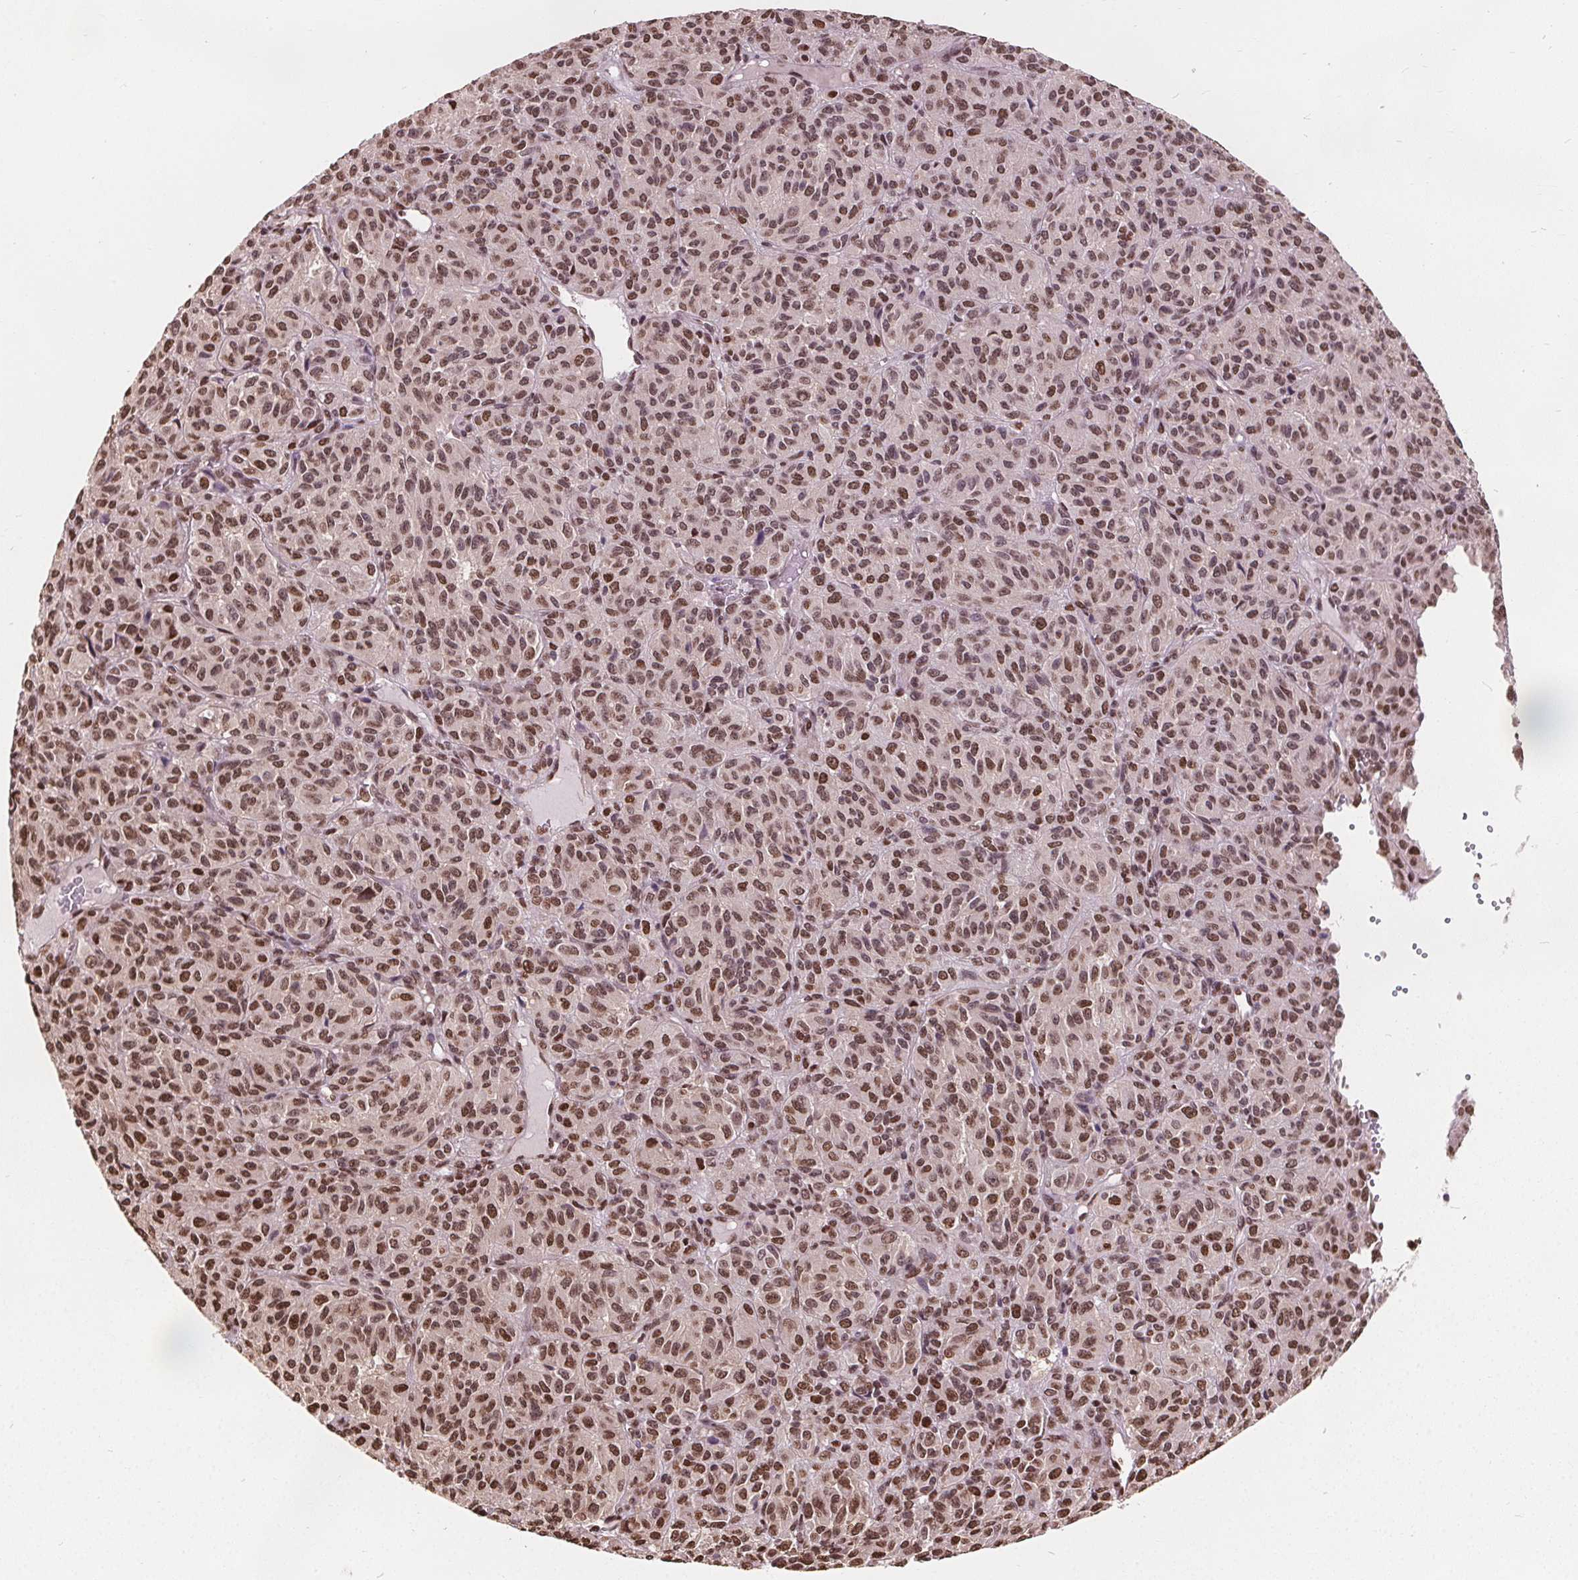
{"staining": {"intensity": "strong", "quantity": ">75%", "location": "nuclear"}, "tissue": "melanoma", "cell_type": "Tumor cells", "image_type": "cancer", "snomed": [{"axis": "morphology", "description": "Malignant melanoma, Metastatic site"}, {"axis": "topography", "description": "Brain"}], "caption": "DAB immunohistochemical staining of human melanoma displays strong nuclear protein positivity in approximately >75% of tumor cells.", "gene": "ISLR2", "patient": {"sex": "female", "age": 56}}